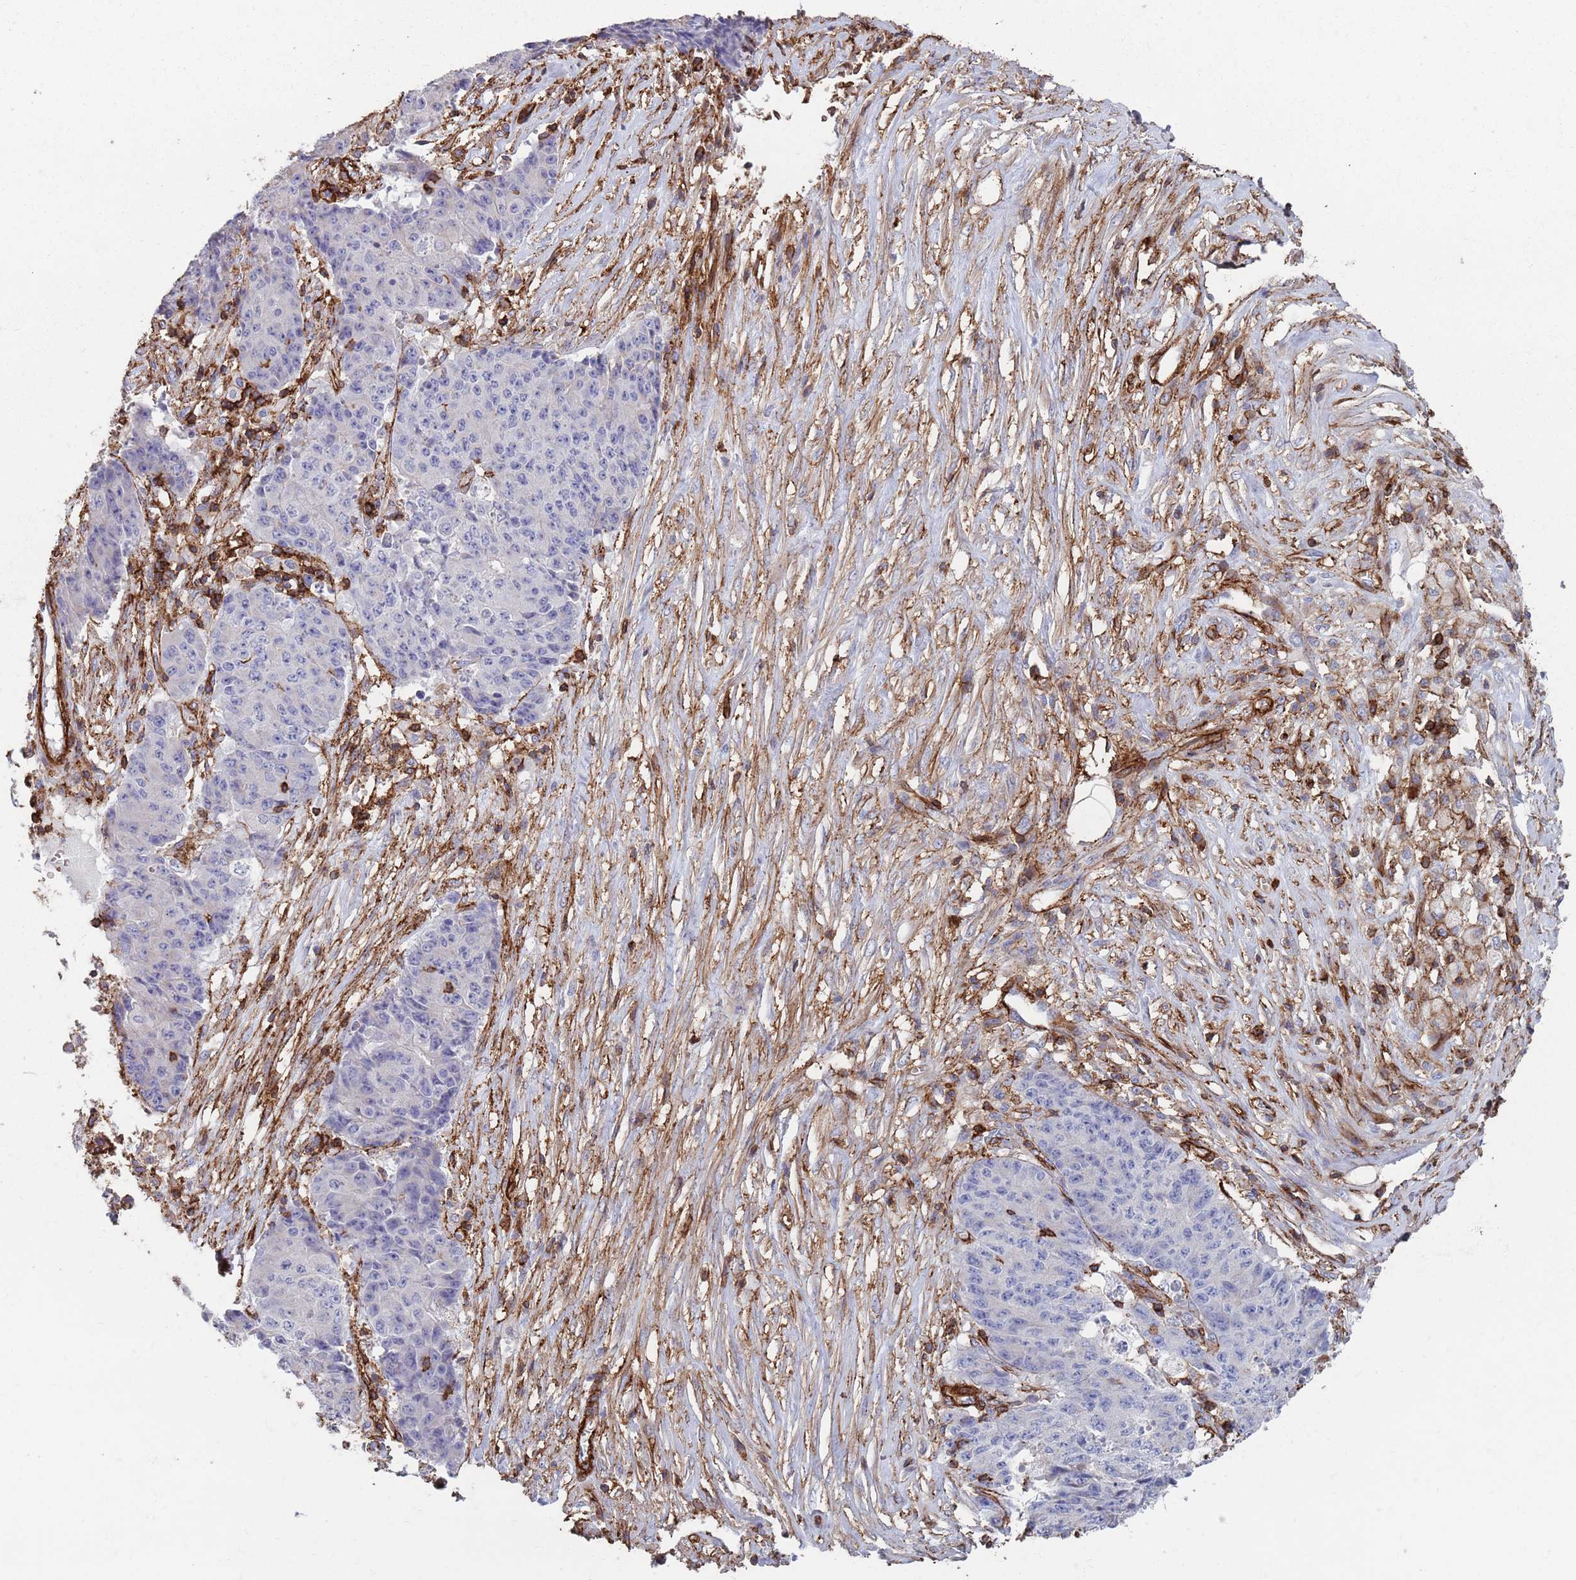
{"staining": {"intensity": "negative", "quantity": "none", "location": "none"}, "tissue": "ovarian cancer", "cell_type": "Tumor cells", "image_type": "cancer", "snomed": [{"axis": "morphology", "description": "Carcinoma, endometroid"}, {"axis": "topography", "description": "Ovary"}], "caption": "An image of ovarian cancer stained for a protein reveals no brown staining in tumor cells.", "gene": "RNF144A", "patient": {"sex": "female", "age": 42}}